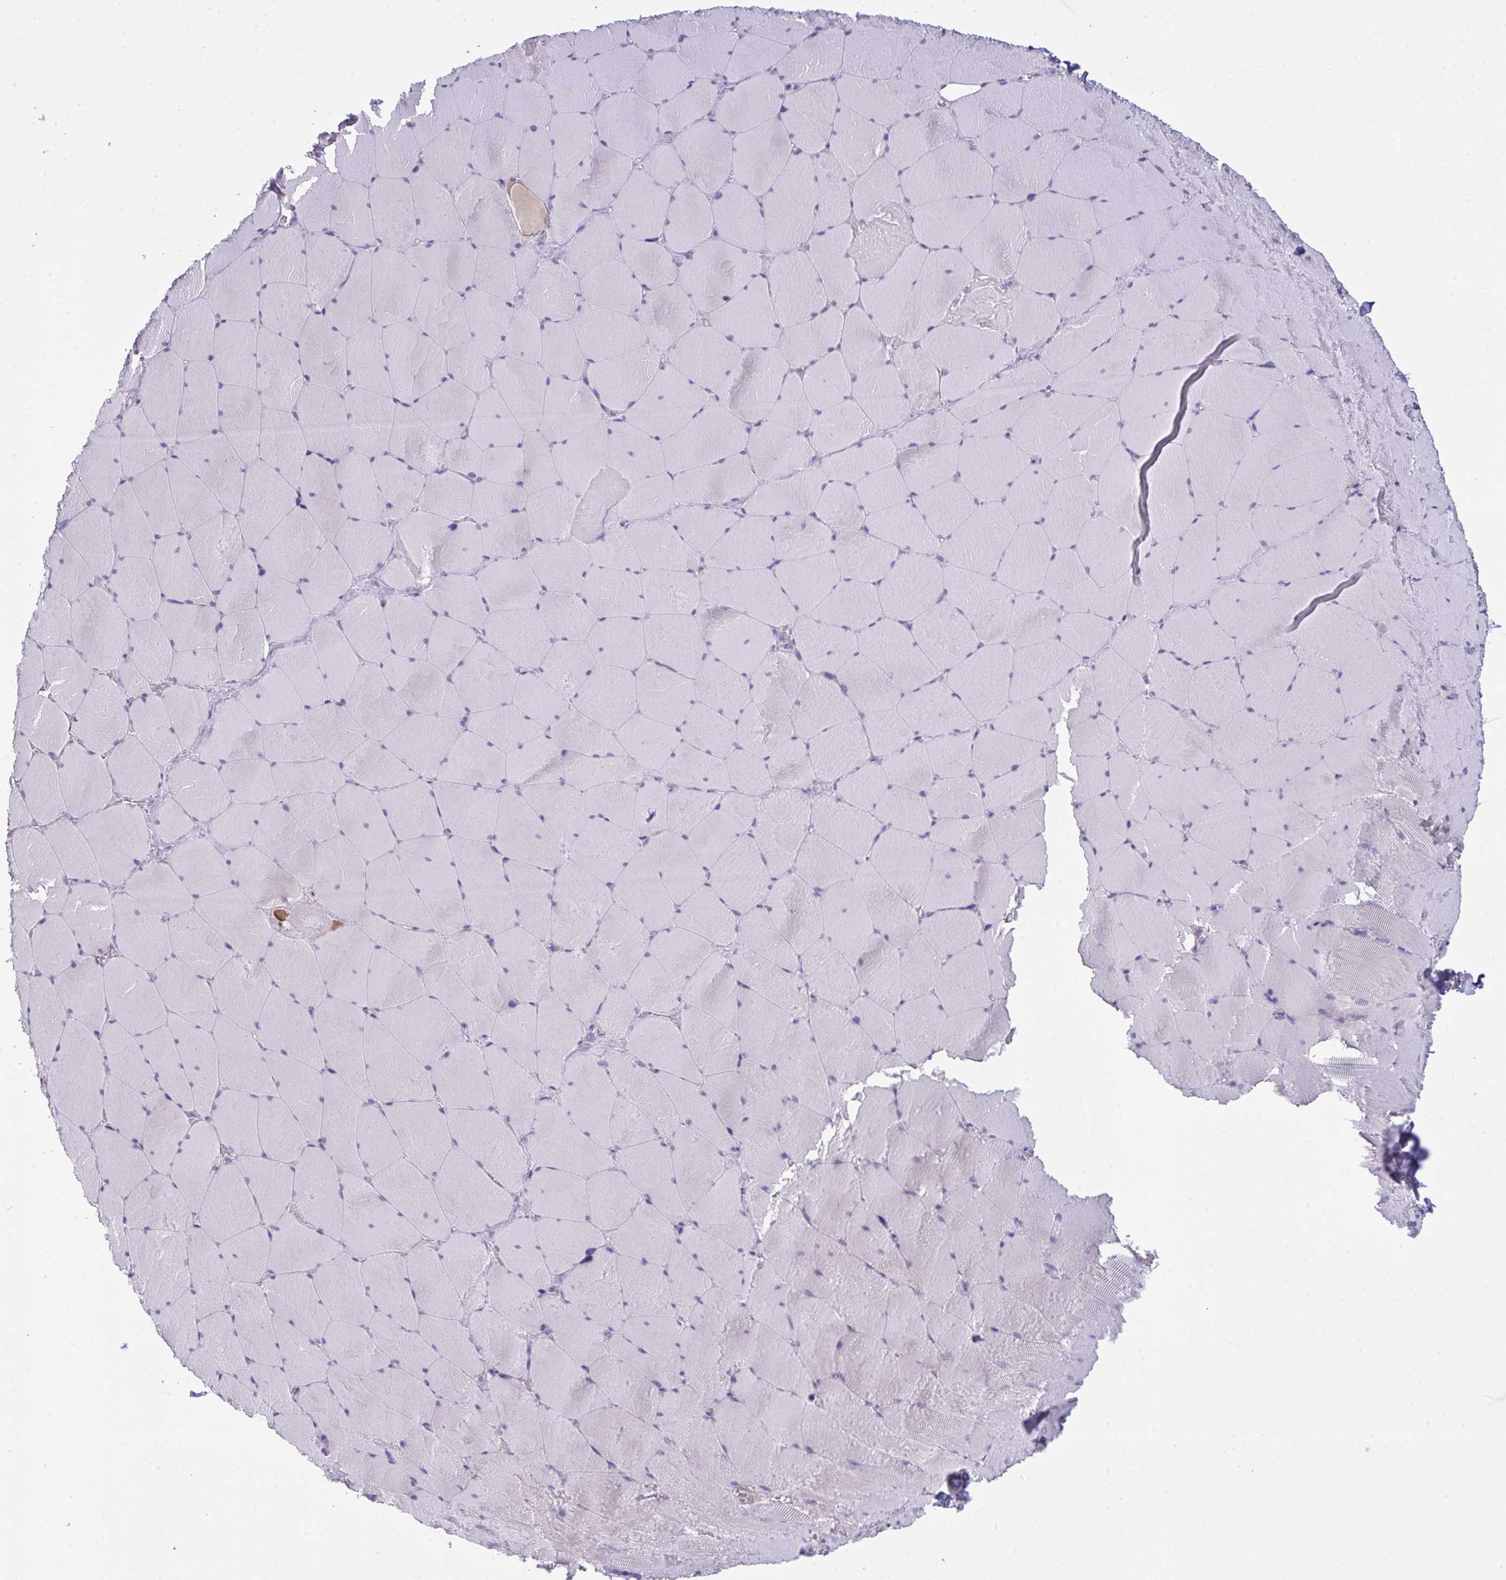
{"staining": {"intensity": "negative", "quantity": "none", "location": "none"}, "tissue": "skeletal muscle", "cell_type": "Myocytes", "image_type": "normal", "snomed": [{"axis": "morphology", "description": "Normal tissue, NOS"}, {"axis": "topography", "description": "Skeletal muscle"}, {"axis": "topography", "description": "Head-Neck"}], "caption": "Image shows no significant protein staining in myocytes of unremarkable skeletal muscle. The staining was performed using DAB to visualize the protein expression in brown, while the nuclei were stained in blue with hematoxylin (Magnification: 20x).", "gene": "PLA2G12B", "patient": {"sex": "male", "age": 66}}